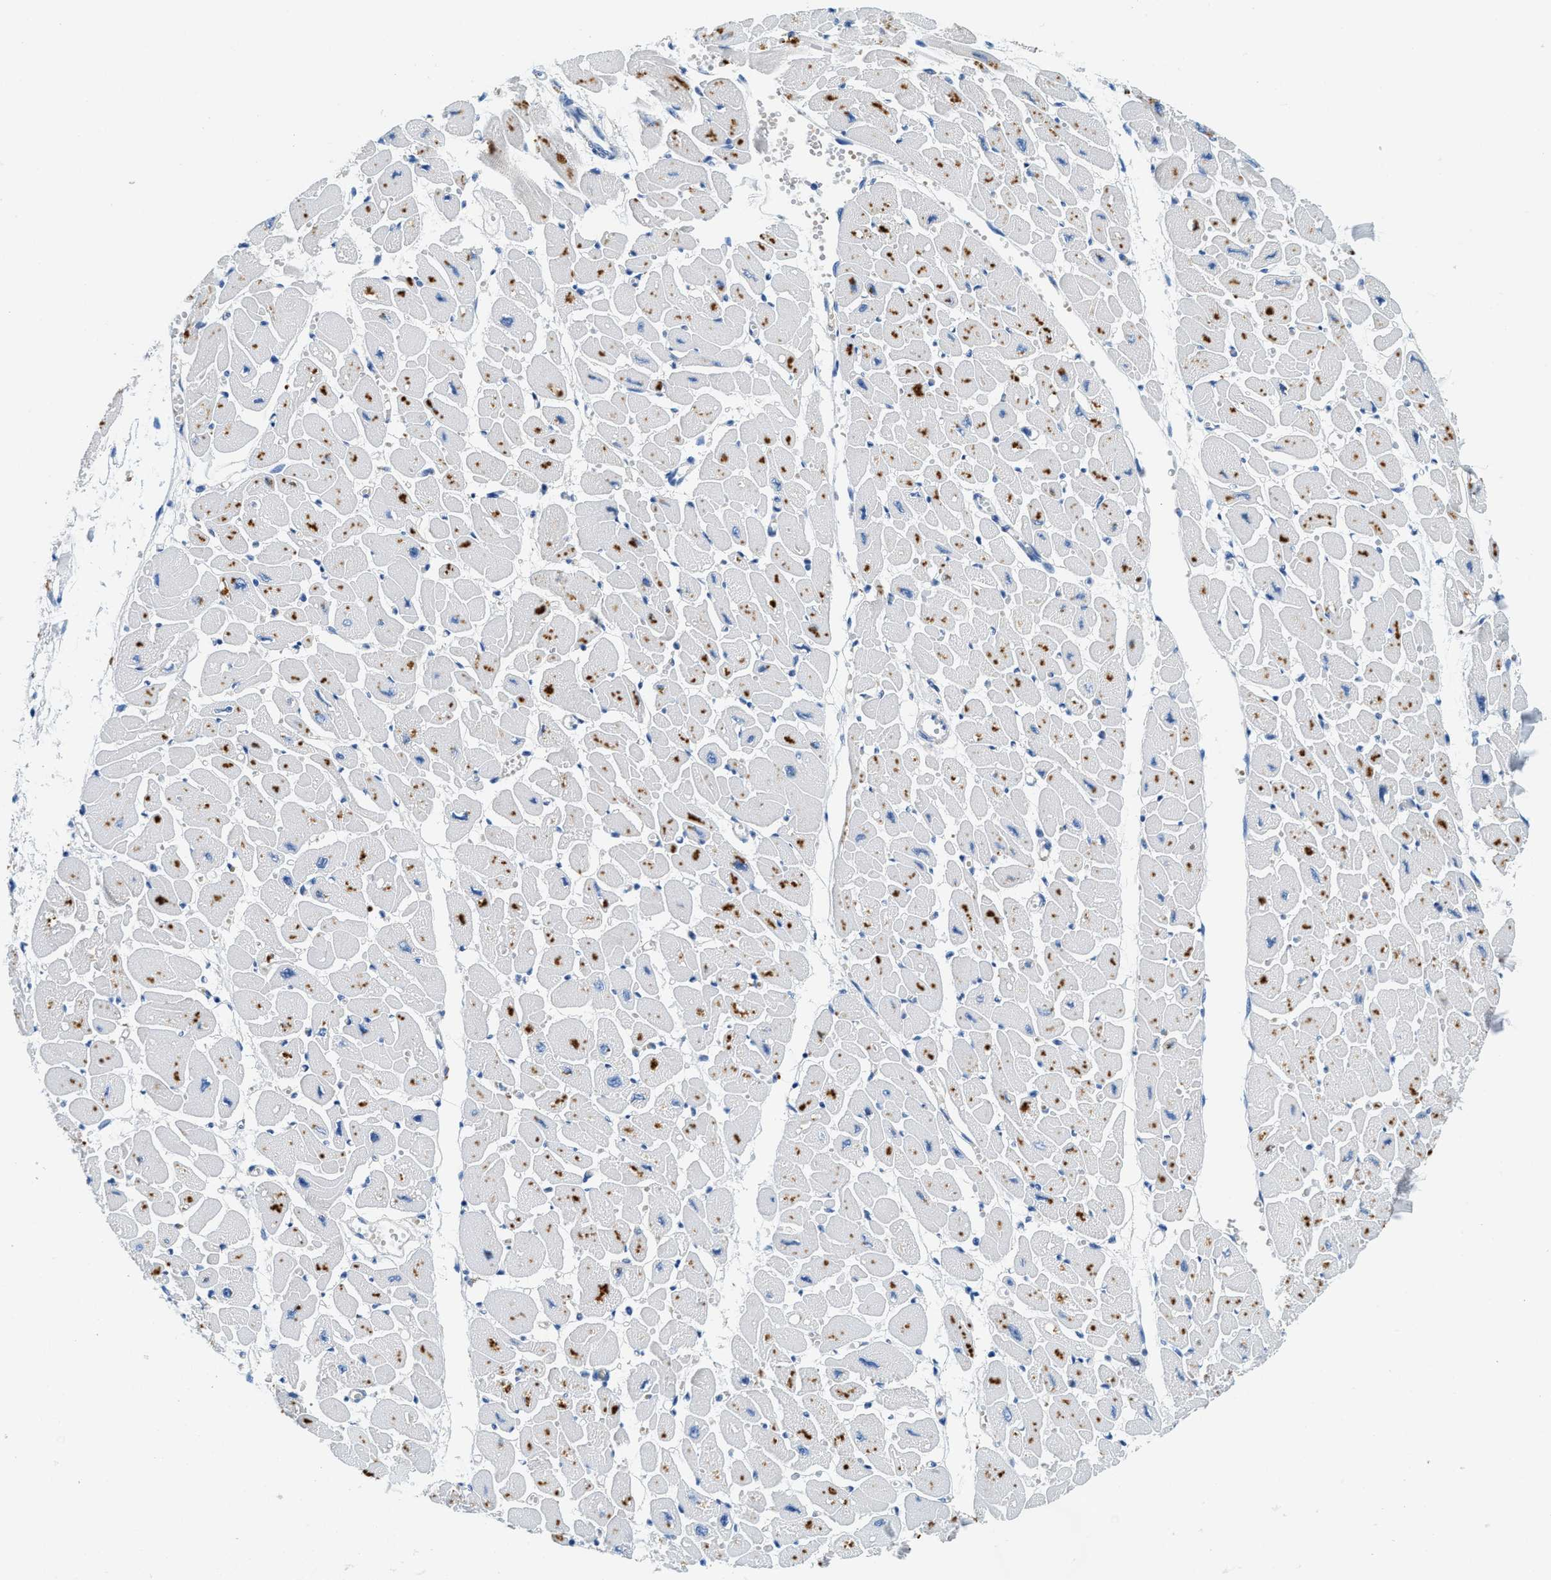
{"staining": {"intensity": "moderate", "quantity": "25%-75%", "location": "cytoplasmic/membranous"}, "tissue": "heart muscle", "cell_type": "Cardiomyocytes", "image_type": "normal", "snomed": [{"axis": "morphology", "description": "Normal tissue, NOS"}, {"axis": "topography", "description": "Heart"}], "caption": "This is a histology image of IHC staining of unremarkable heart muscle, which shows moderate positivity in the cytoplasmic/membranous of cardiomyocytes.", "gene": "TSPAN3", "patient": {"sex": "female", "age": 54}}